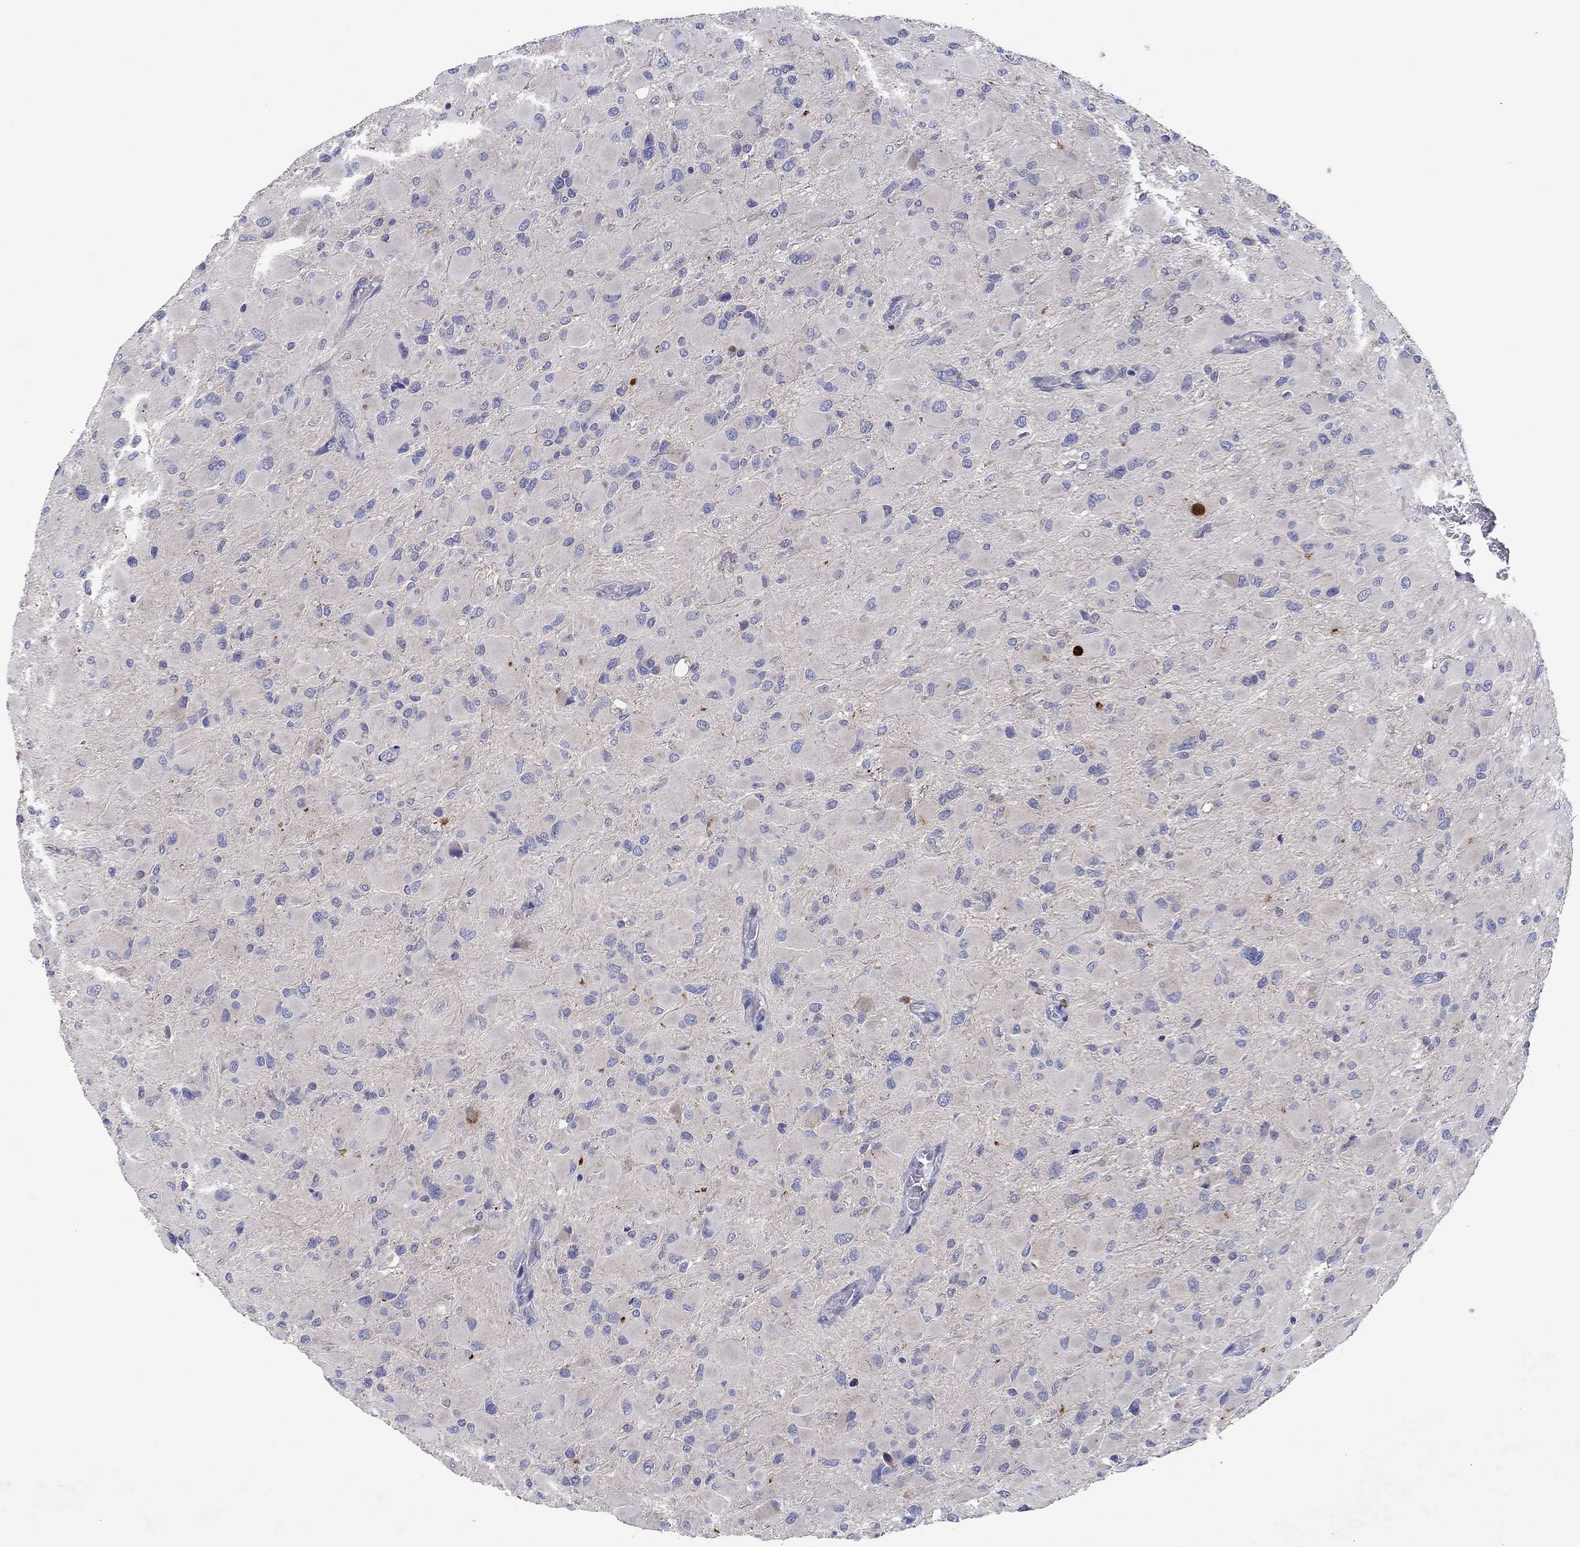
{"staining": {"intensity": "negative", "quantity": "none", "location": "none"}, "tissue": "glioma", "cell_type": "Tumor cells", "image_type": "cancer", "snomed": [{"axis": "morphology", "description": "Glioma, malignant, High grade"}, {"axis": "topography", "description": "Cerebral cortex"}], "caption": "IHC of malignant glioma (high-grade) demonstrates no expression in tumor cells.", "gene": "HDC", "patient": {"sex": "female", "age": 36}}